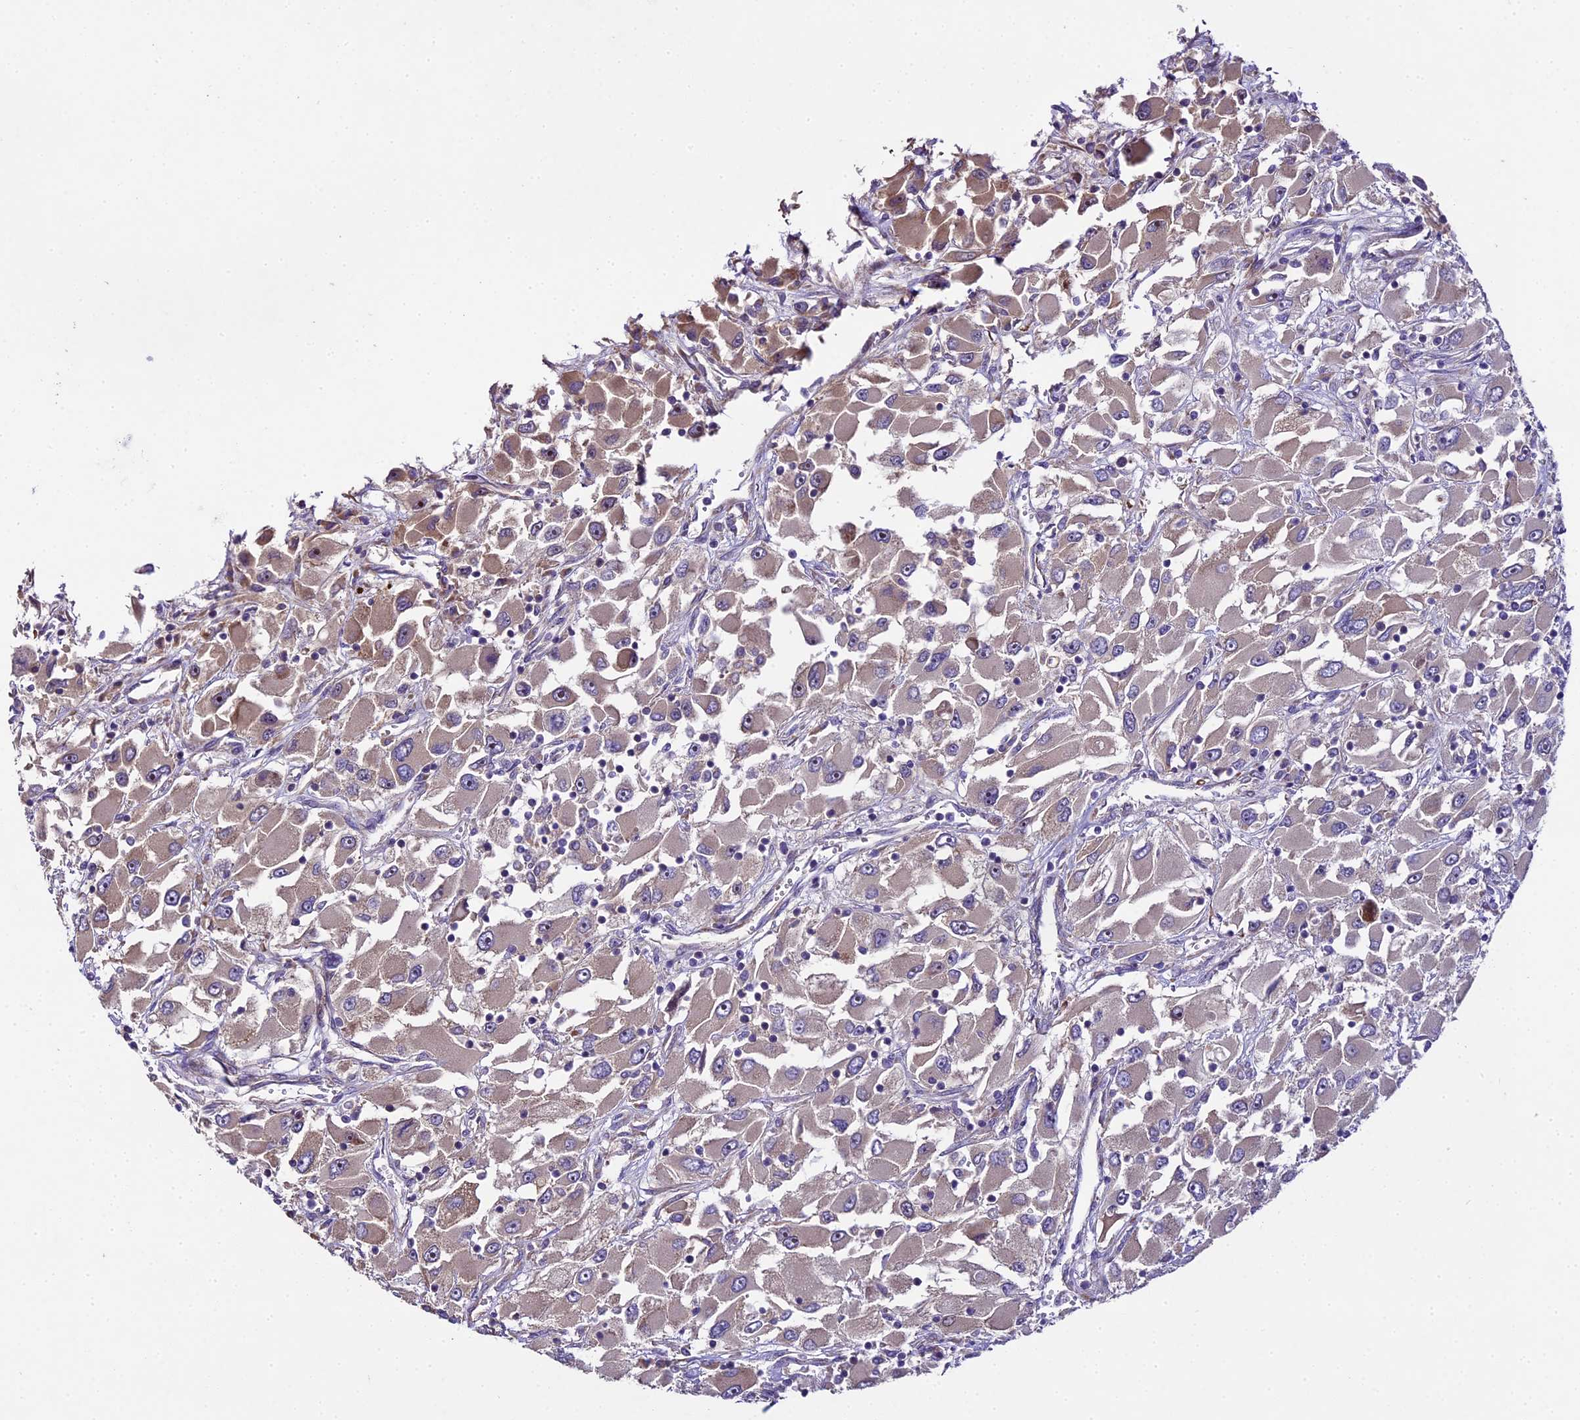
{"staining": {"intensity": "weak", "quantity": "<25%", "location": "cytoplasmic/membranous"}, "tissue": "renal cancer", "cell_type": "Tumor cells", "image_type": "cancer", "snomed": [{"axis": "morphology", "description": "Adenocarcinoma, NOS"}, {"axis": "topography", "description": "Kidney"}], "caption": "Renal cancer stained for a protein using IHC exhibits no positivity tumor cells.", "gene": "SPIRE1", "patient": {"sex": "female", "age": 52}}